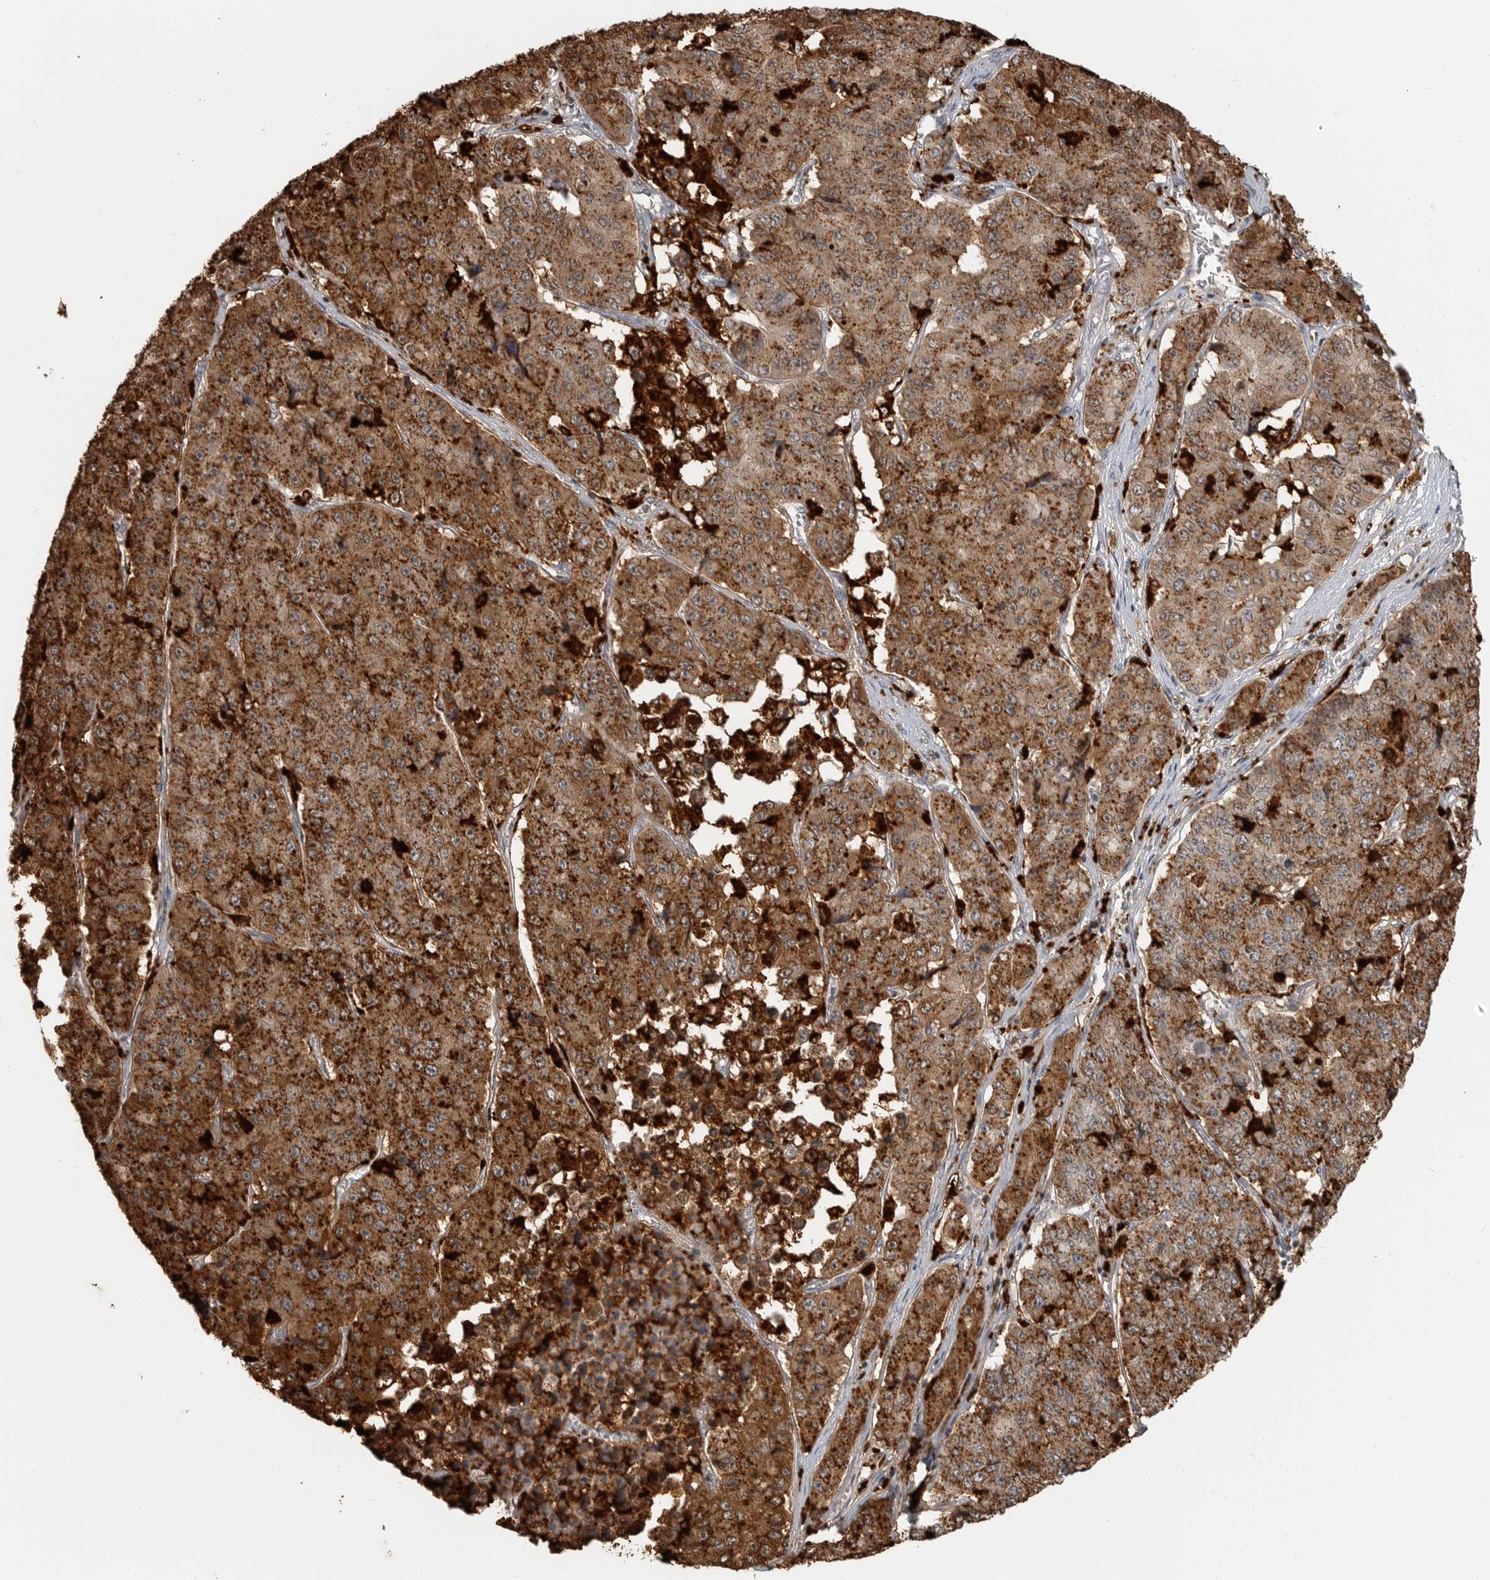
{"staining": {"intensity": "strong", "quantity": ">75%", "location": "cytoplasmic/membranous"}, "tissue": "pancreatic cancer", "cell_type": "Tumor cells", "image_type": "cancer", "snomed": [{"axis": "morphology", "description": "Adenocarcinoma, NOS"}, {"axis": "topography", "description": "Pancreas"}], "caption": "The histopathology image displays a brown stain indicating the presence of a protein in the cytoplasmic/membranous of tumor cells in pancreatic cancer (adenocarcinoma). (IHC, brightfield microscopy, high magnification).", "gene": "IFI30", "patient": {"sex": "male", "age": 50}}